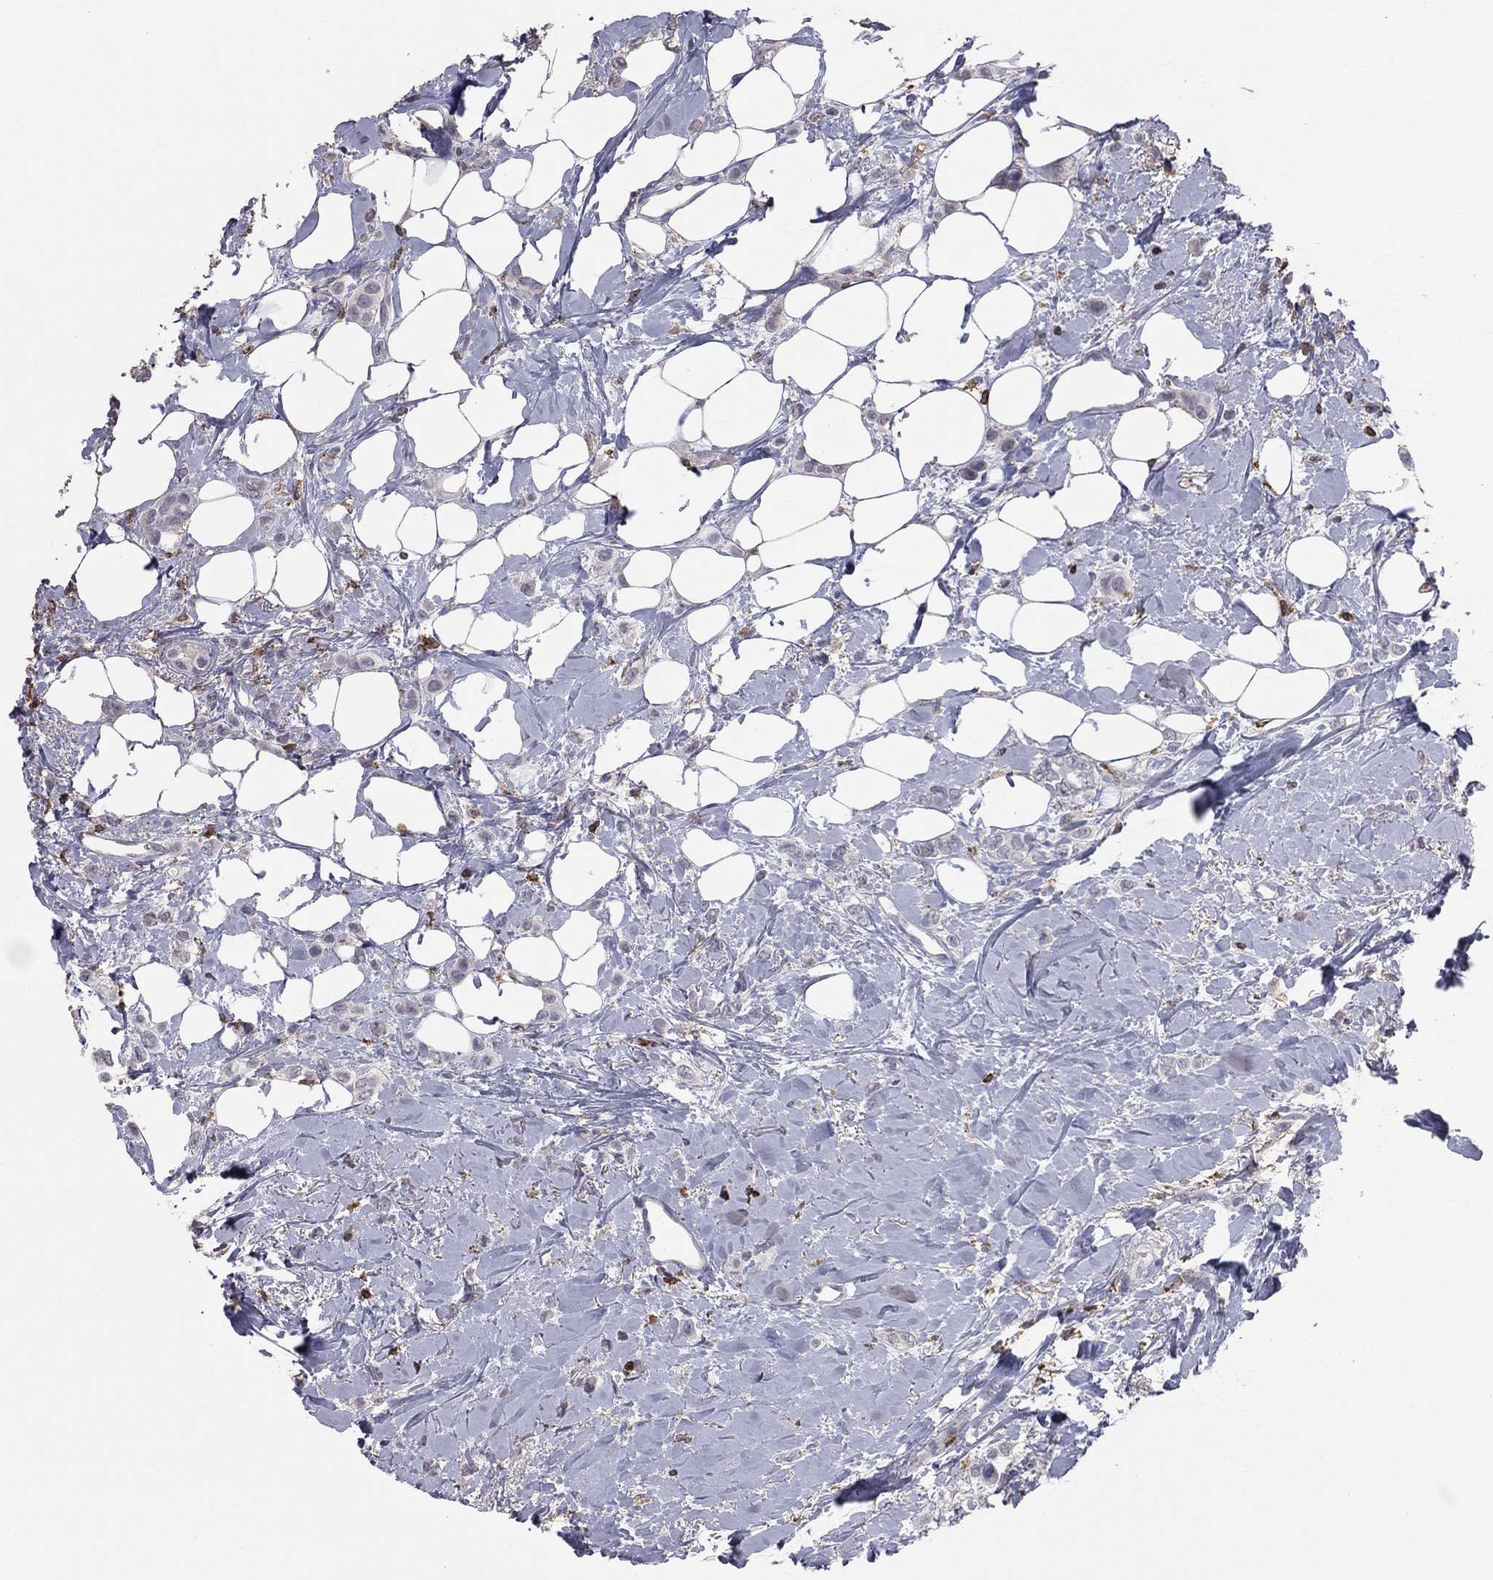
{"staining": {"intensity": "negative", "quantity": "none", "location": "none"}, "tissue": "breast cancer", "cell_type": "Tumor cells", "image_type": "cancer", "snomed": [{"axis": "morphology", "description": "Lobular carcinoma"}, {"axis": "topography", "description": "Breast"}], "caption": "Immunohistochemistry (IHC) photomicrograph of neoplastic tissue: breast cancer stained with DAB shows no significant protein expression in tumor cells.", "gene": "PSTPIP1", "patient": {"sex": "female", "age": 66}}